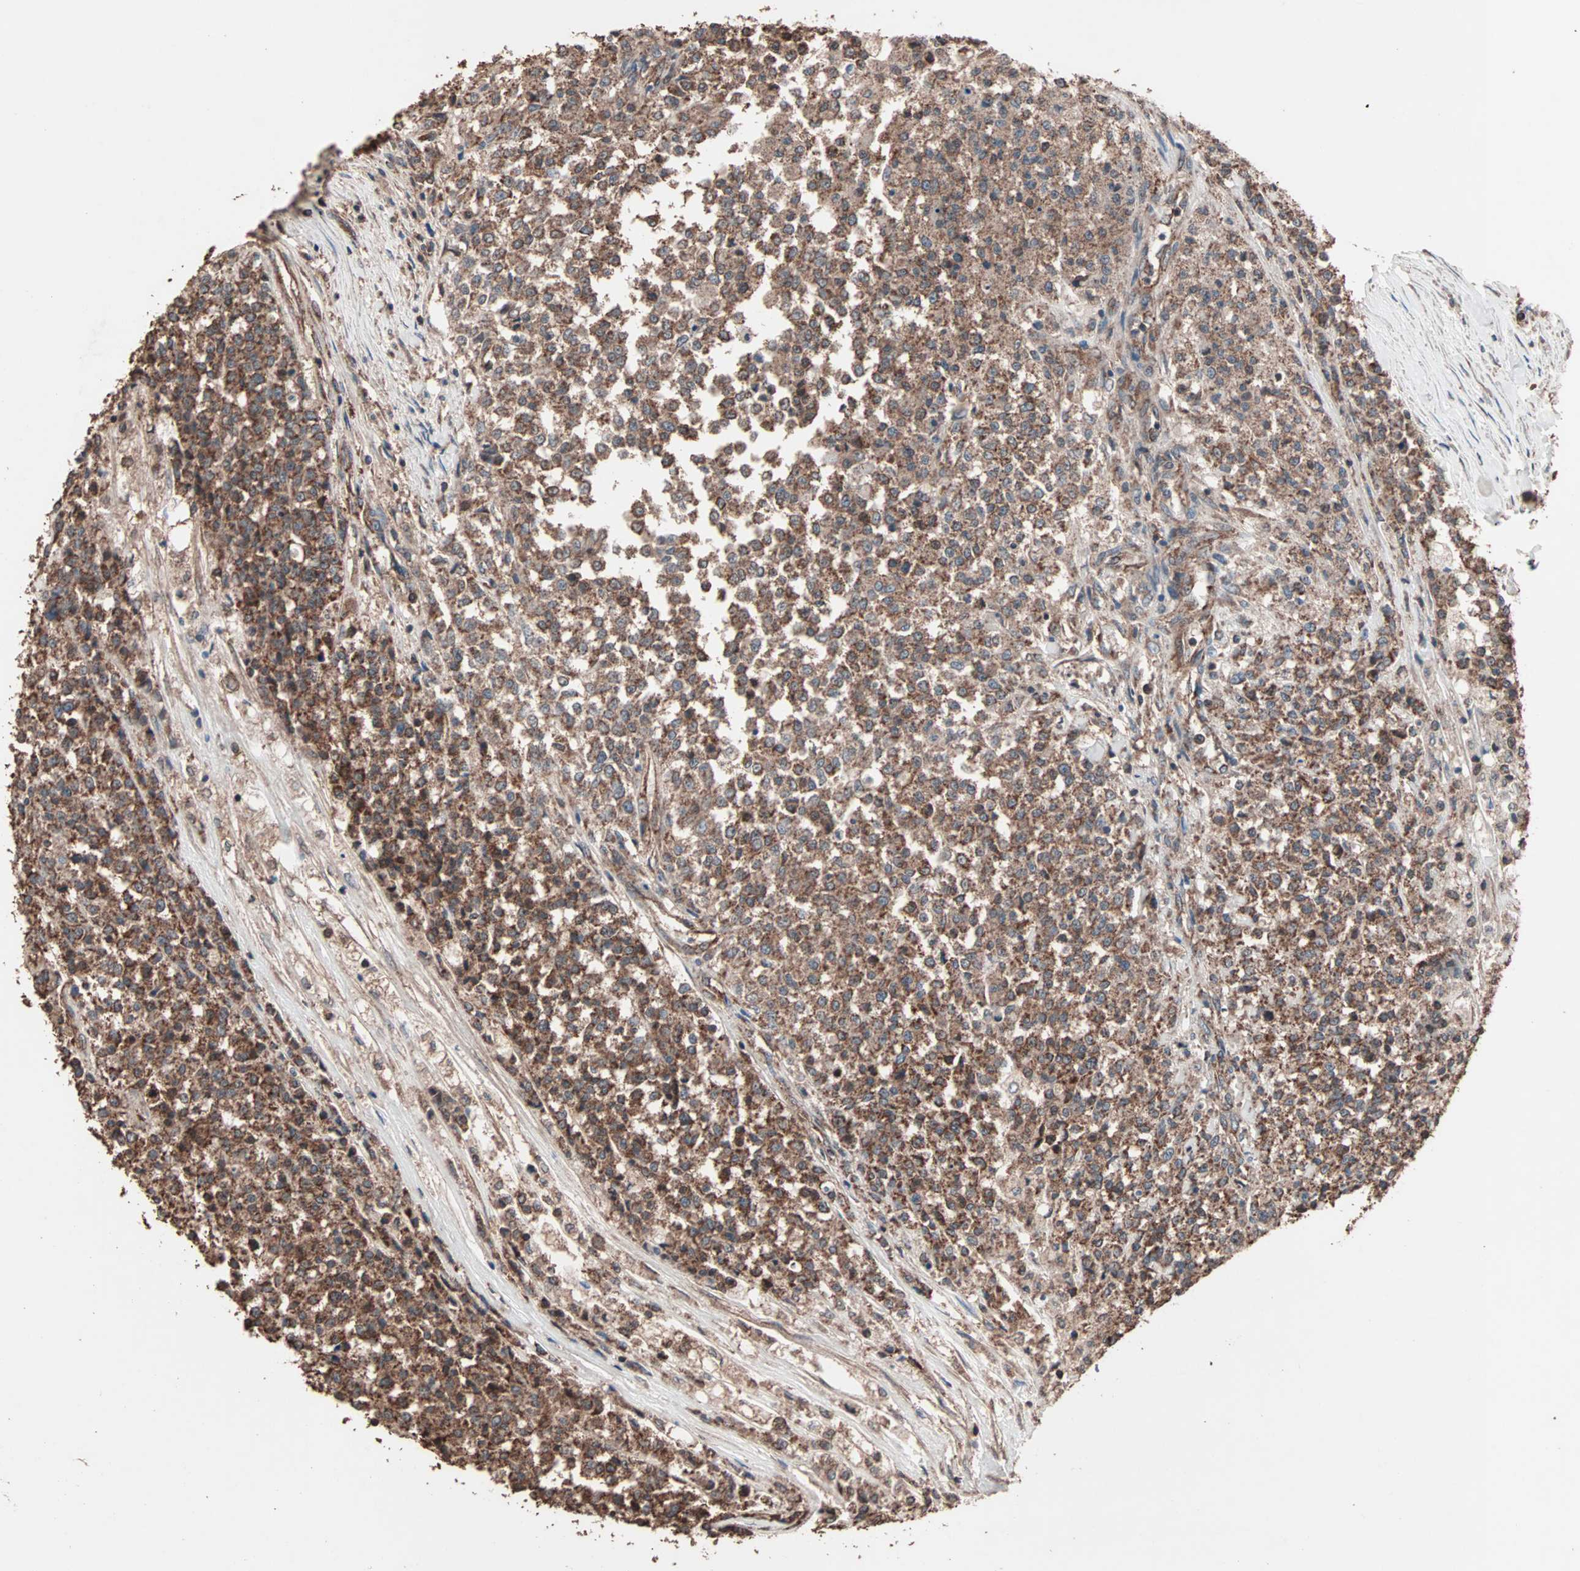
{"staining": {"intensity": "strong", "quantity": ">75%", "location": "cytoplasmic/membranous"}, "tissue": "testis cancer", "cell_type": "Tumor cells", "image_type": "cancer", "snomed": [{"axis": "morphology", "description": "Seminoma, NOS"}, {"axis": "topography", "description": "Testis"}], "caption": "An image of testis cancer (seminoma) stained for a protein demonstrates strong cytoplasmic/membranous brown staining in tumor cells.", "gene": "MRPL2", "patient": {"sex": "male", "age": 59}}